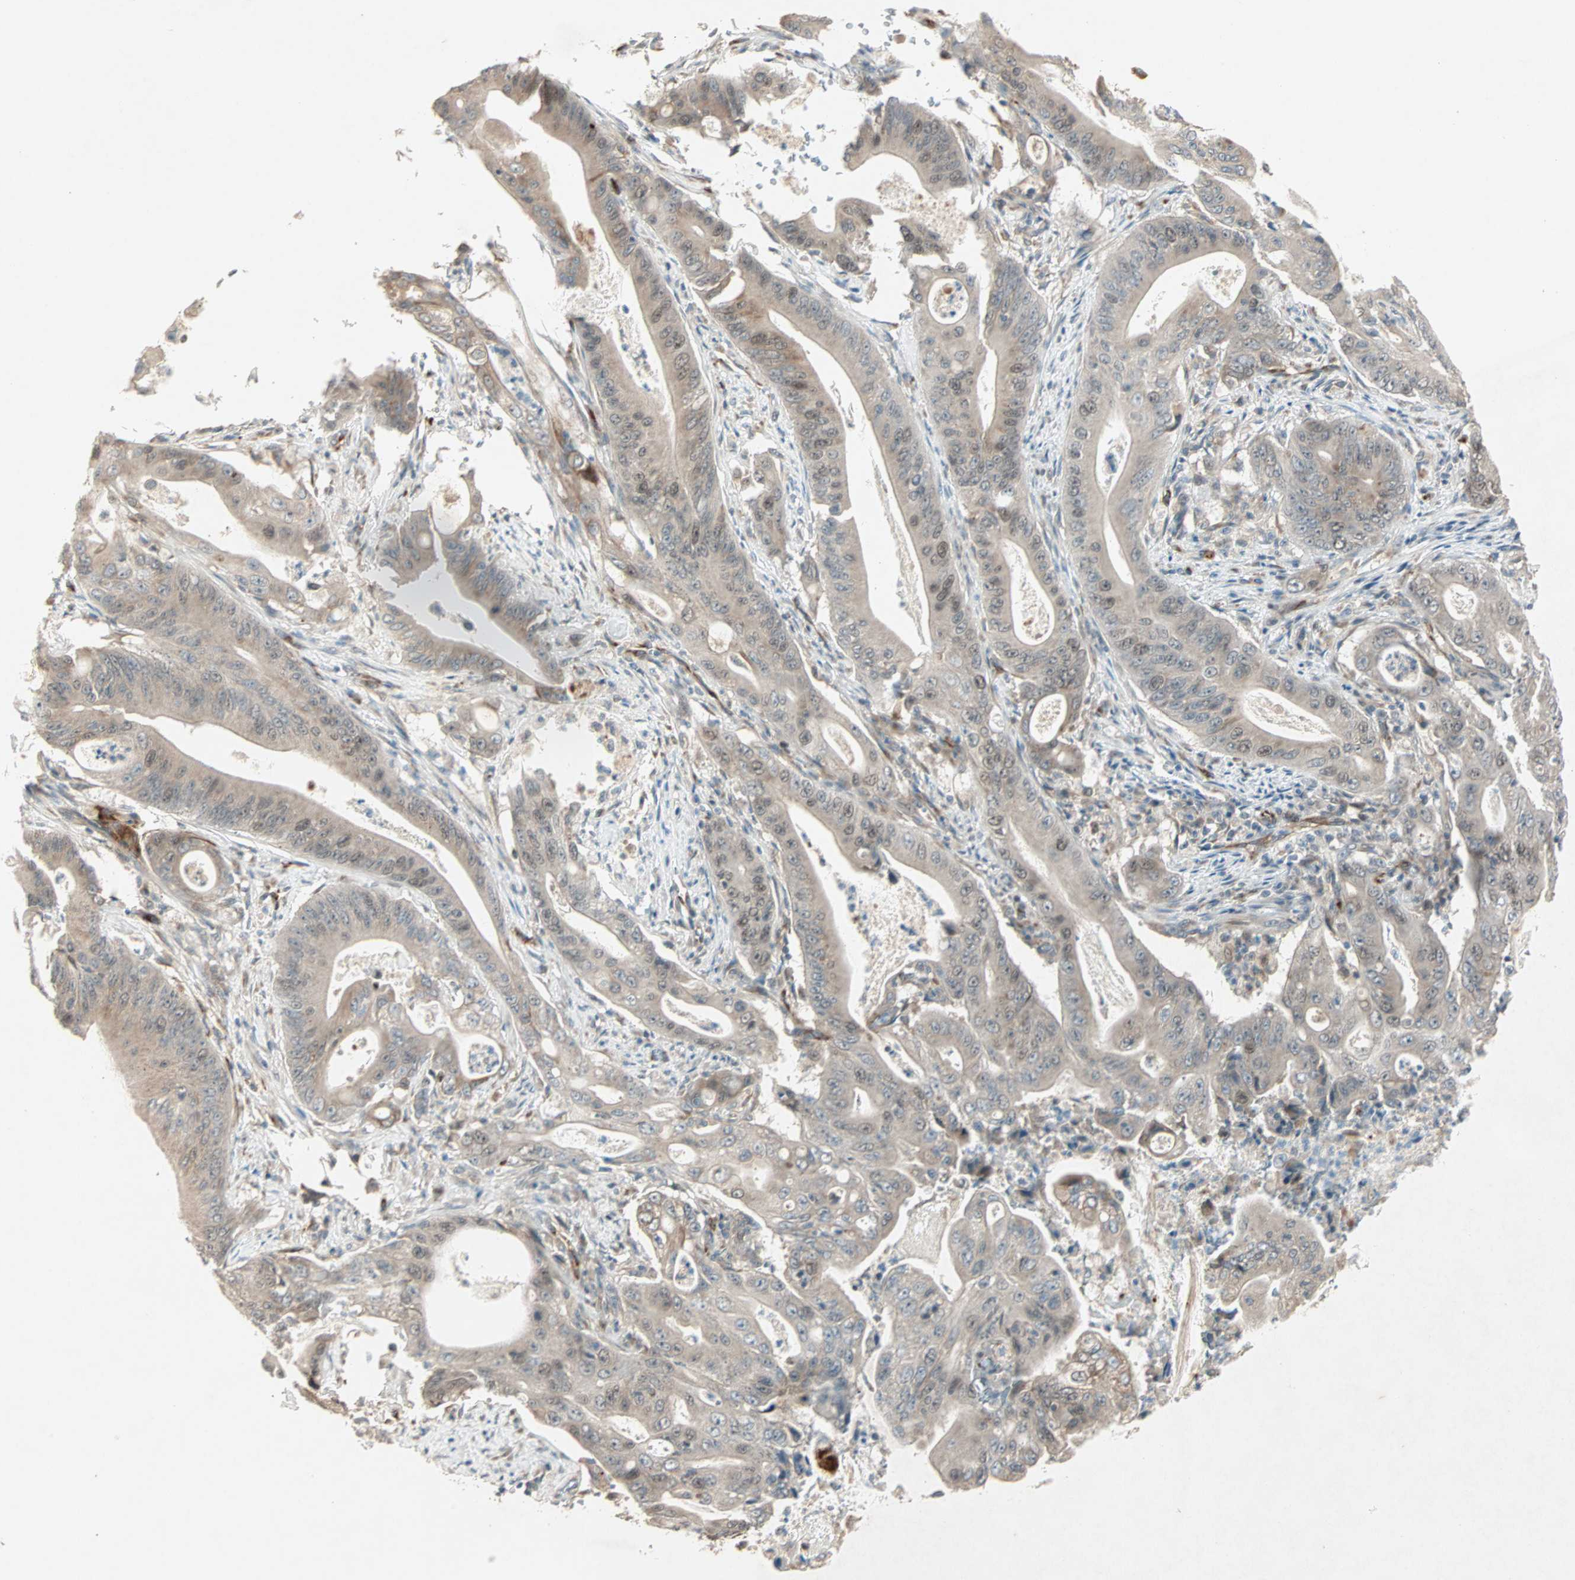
{"staining": {"intensity": "weak", "quantity": ">75%", "location": "cytoplasmic/membranous,nuclear"}, "tissue": "pancreatic cancer", "cell_type": "Tumor cells", "image_type": "cancer", "snomed": [{"axis": "morphology", "description": "Normal tissue, NOS"}, {"axis": "topography", "description": "Lymph node"}], "caption": "Weak cytoplasmic/membranous and nuclear protein expression is appreciated in approximately >75% of tumor cells in pancreatic cancer. (IHC, brightfield microscopy, high magnification).", "gene": "ZNF37A", "patient": {"sex": "male", "age": 62}}